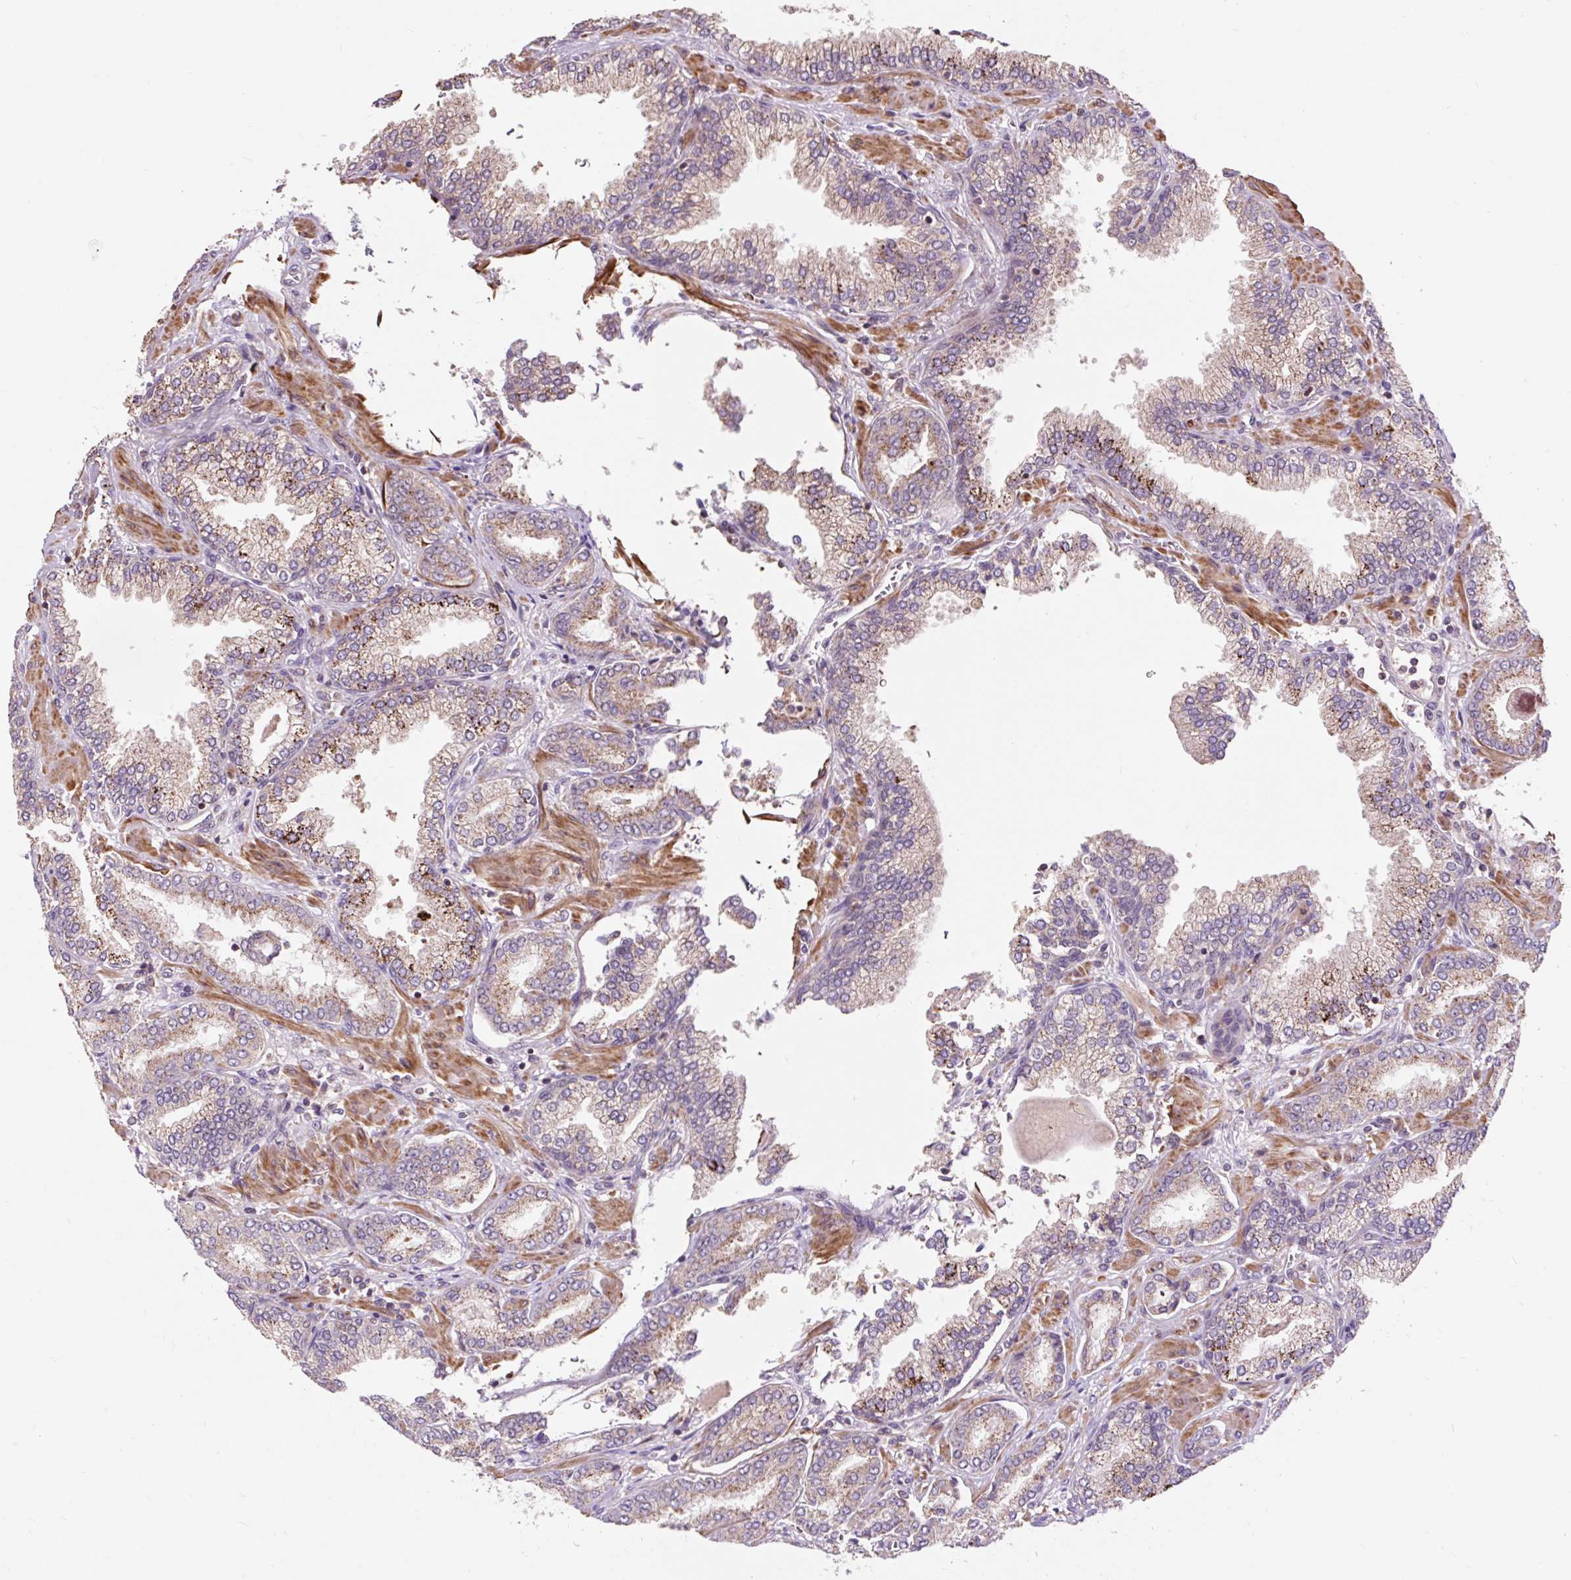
{"staining": {"intensity": "moderate", "quantity": "25%-75%", "location": "cytoplasmic/membranous"}, "tissue": "prostate cancer", "cell_type": "Tumor cells", "image_type": "cancer", "snomed": [{"axis": "morphology", "description": "Adenocarcinoma, High grade"}, {"axis": "topography", "description": "Prostate"}], "caption": "Prostate high-grade adenocarcinoma stained with DAB immunohistochemistry exhibits medium levels of moderate cytoplasmic/membranous staining in about 25%-75% of tumor cells. Immunohistochemistry stains the protein of interest in brown and the nuclei are stained blue.", "gene": "PRIMPOL", "patient": {"sex": "male", "age": 72}}